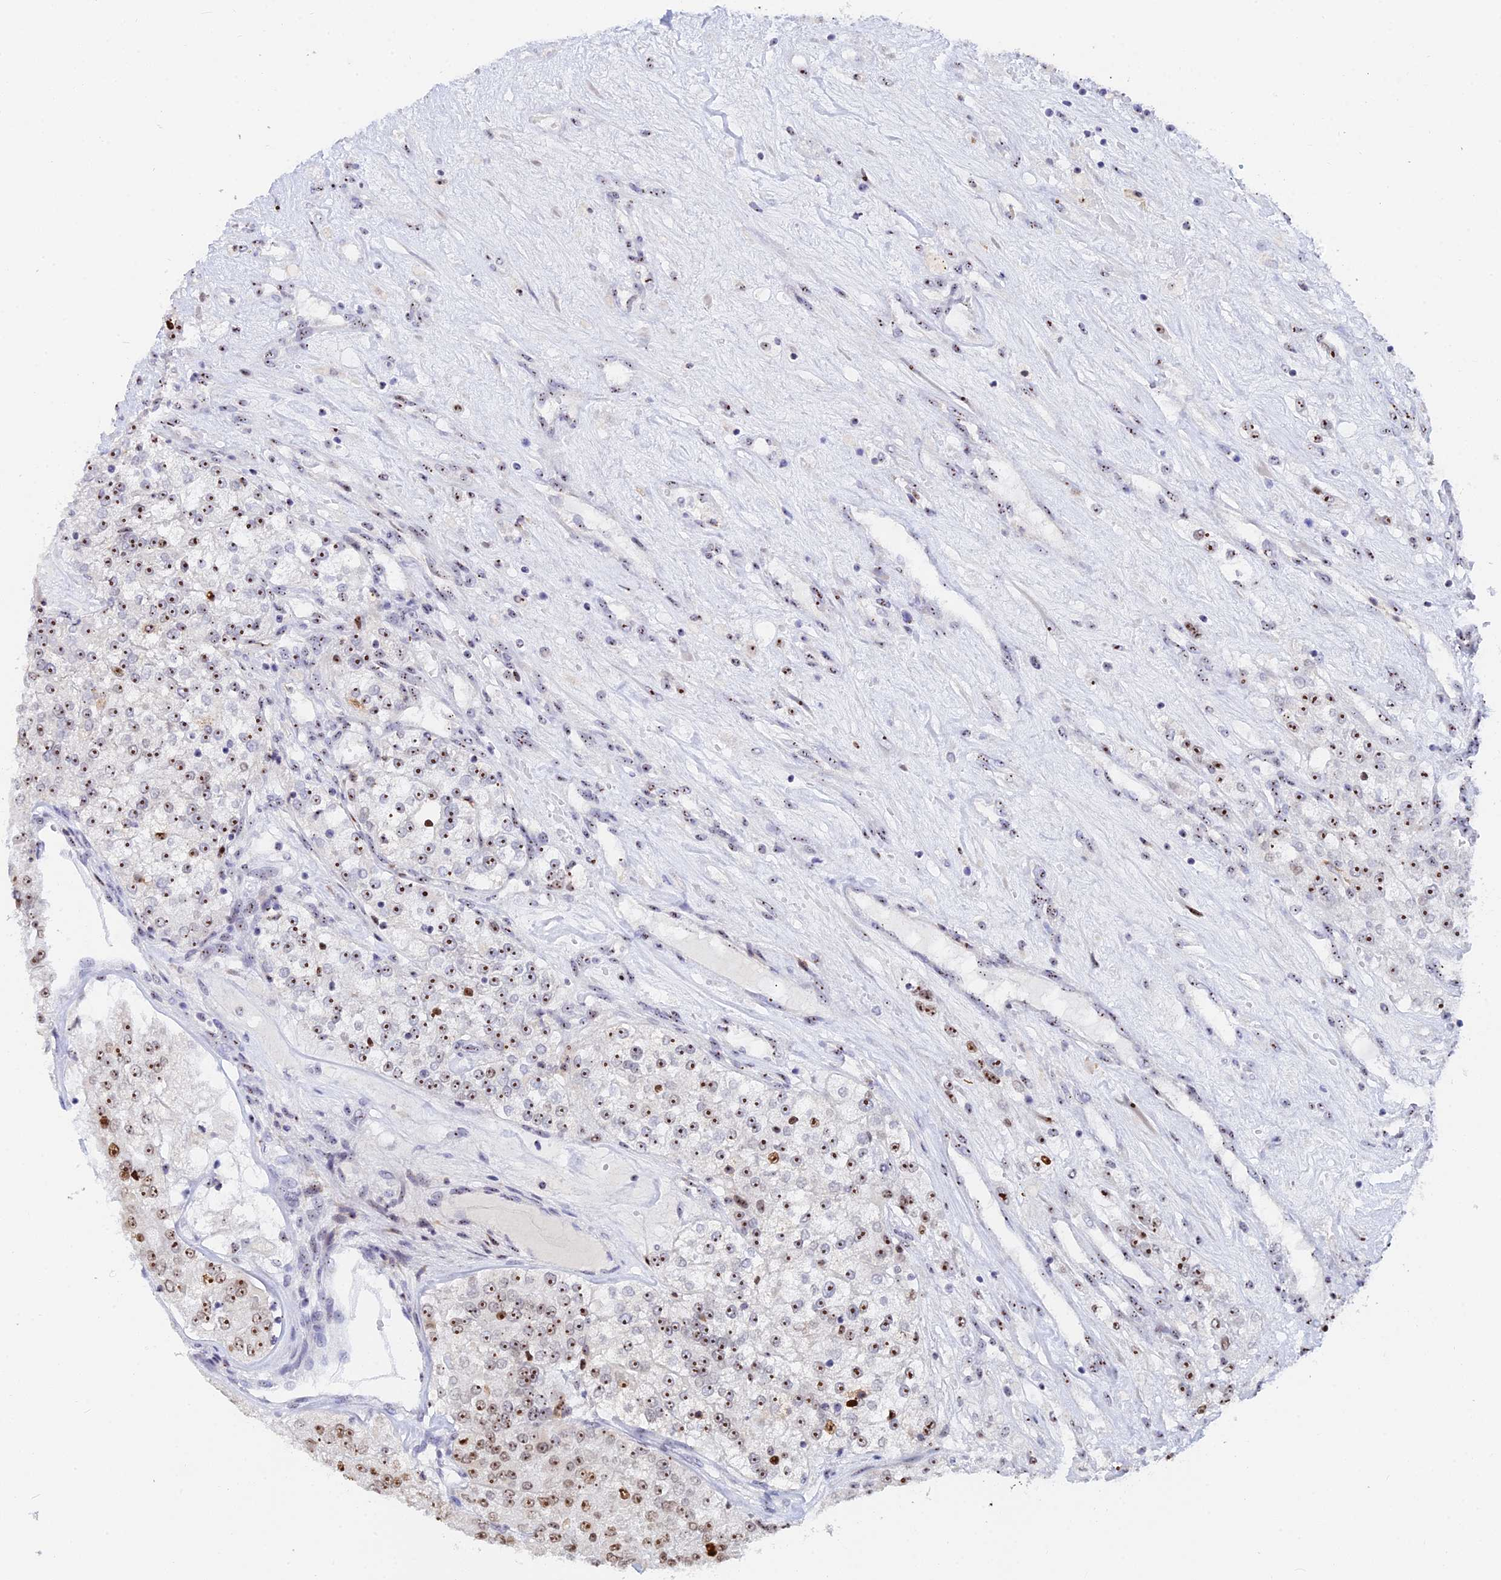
{"staining": {"intensity": "moderate", "quantity": ">75%", "location": "nuclear"}, "tissue": "renal cancer", "cell_type": "Tumor cells", "image_type": "cancer", "snomed": [{"axis": "morphology", "description": "Adenocarcinoma, NOS"}, {"axis": "topography", "description": "Kidney"}], "caption": "A high-resolution image shows immunohistochemistry (IHC) staining of renal adenocarcinoma, which reveals moderate nuclear positivity in approximately >75% of tumor cells.", "gene": "RSL1D1", "patient": {"sex": "female", "age": 63}}